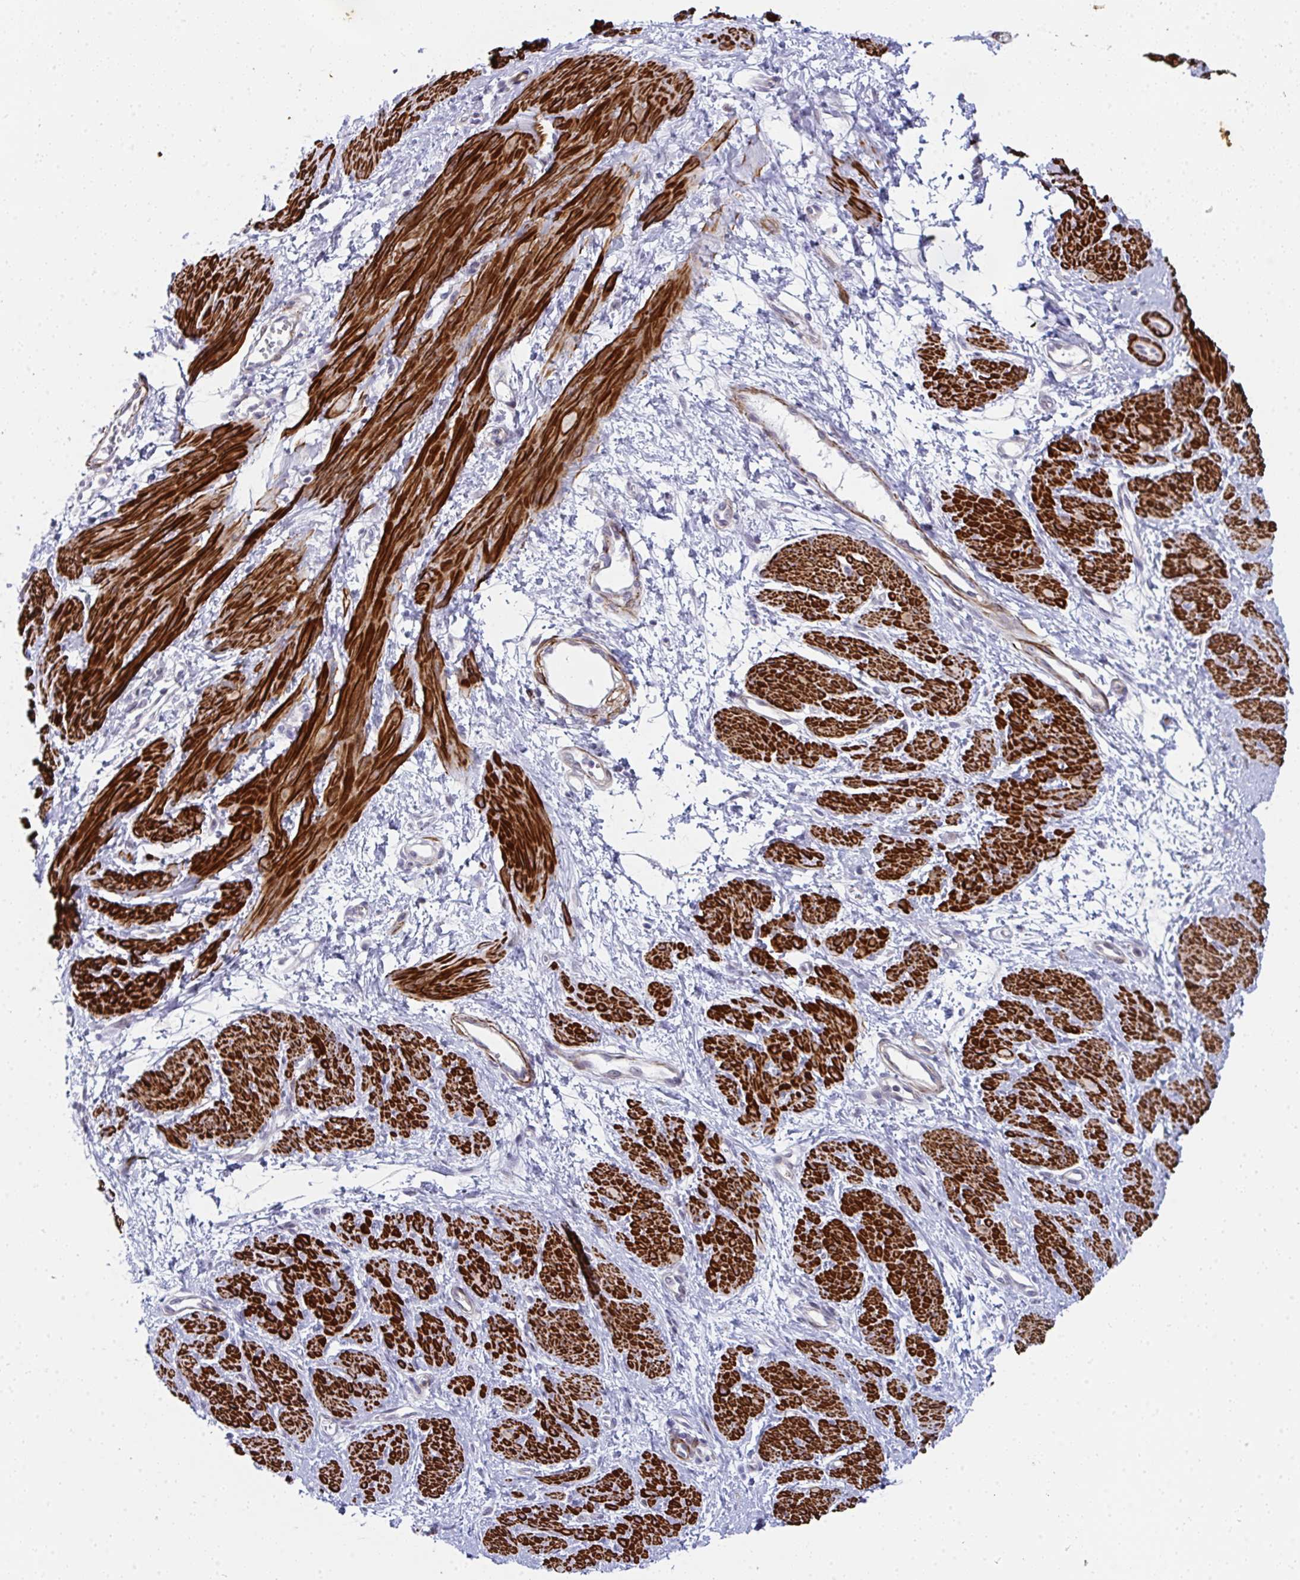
{"staining": {"intensity": "strong", "quantity": ">75%", "location": "cytoplasmic/membranous"}, "tissue": "smooth muscle", "cell_type": "Smooth muscle cells", "image_type": "normal", "snomed": [{"axis": "morphology", "description": "Normal tissue, NOS"}, {"axis": "topography", "description": "Smooth muscle"}, {"axis": "topography", "description": "Uterus"}], "caption": "A brown stain labels strong cytoplasmic/membranous expression of a protein in smooth muscle cells of normal smooth muscle.", "gene": "GINS2", "patient": {"sex": "female", "age": 39}}